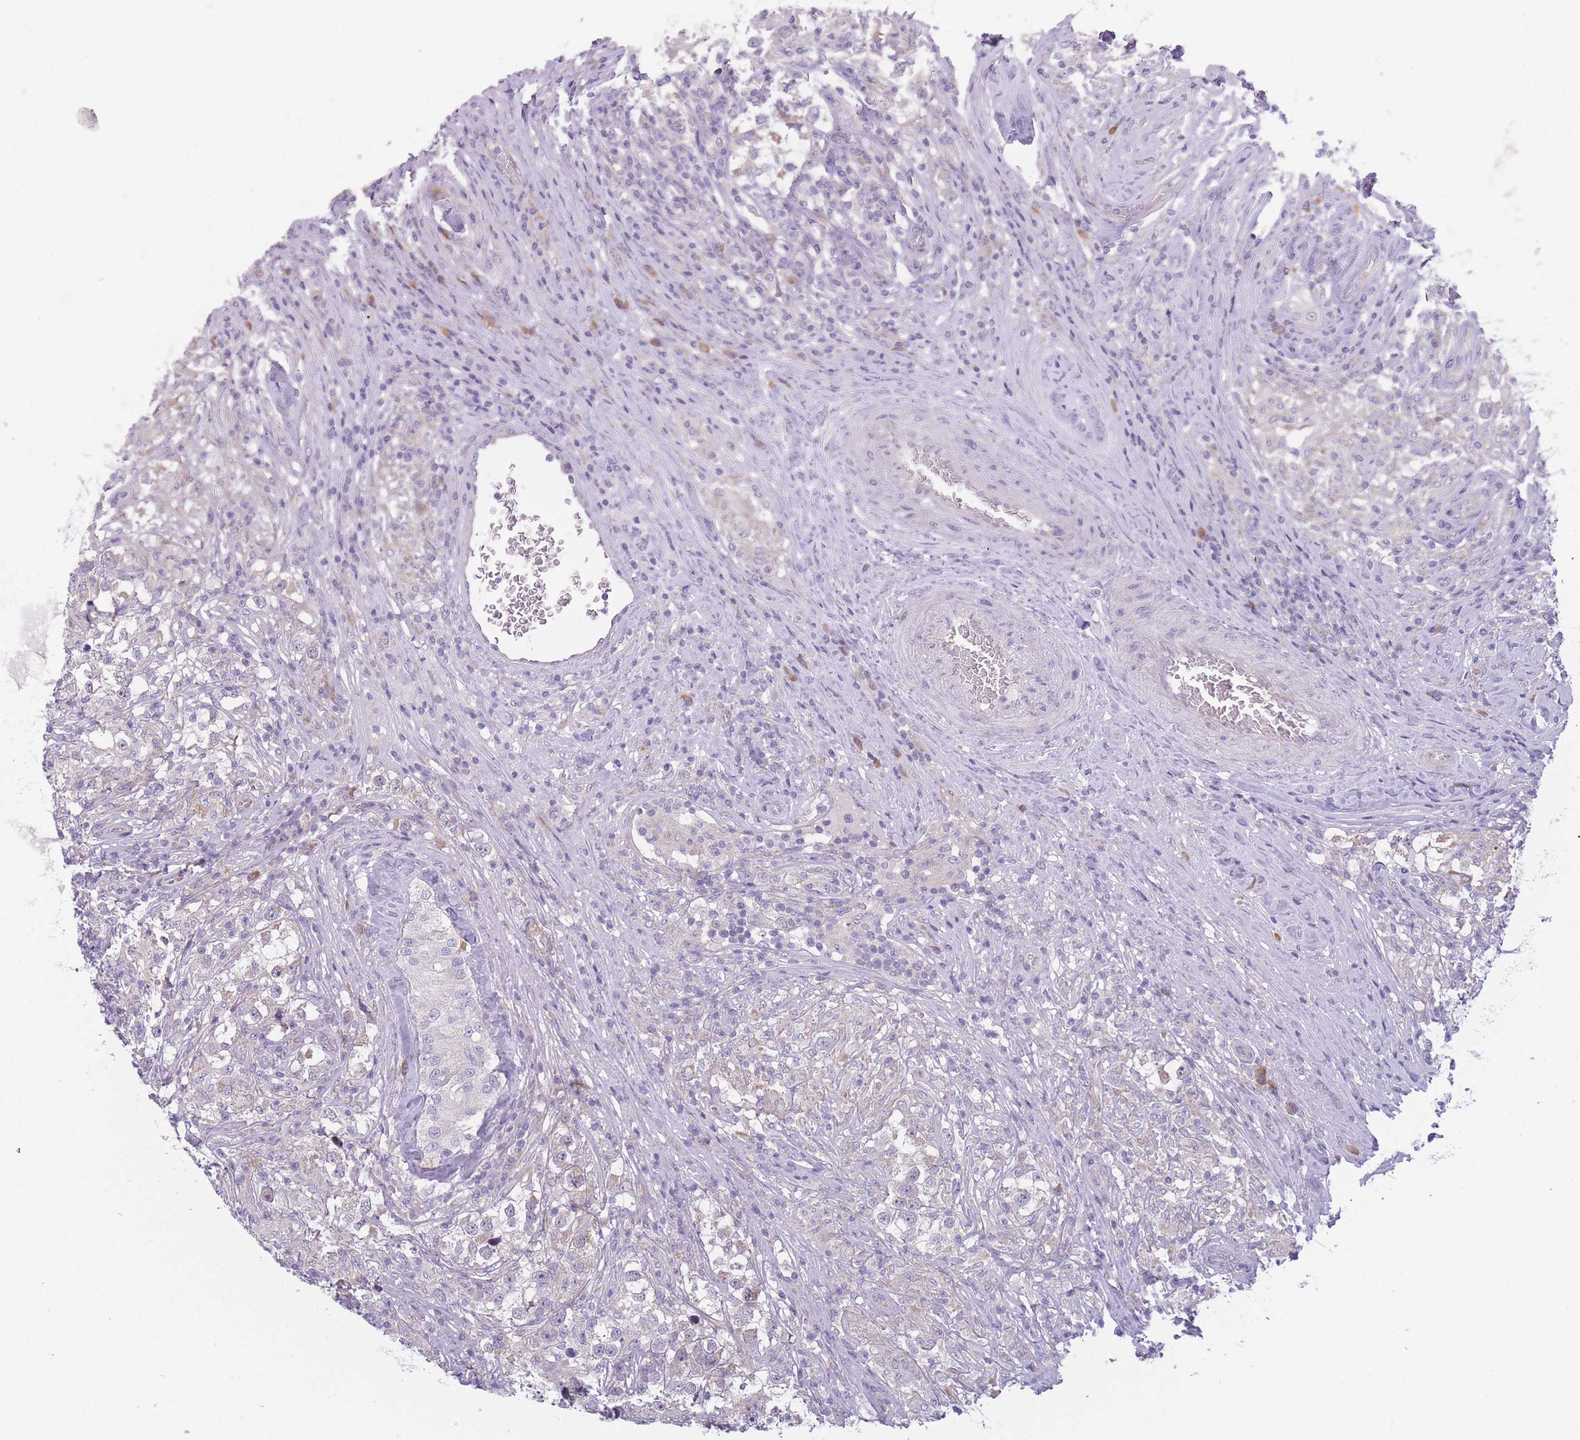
{"staining": {"intensity": "negative", "quantity": "none", "location": "none"}, "tissue": "testis cancer", "cell_type": "Tumor cells", "image_type": "cancer", "snomed": [{"axis": "morphology", "description": "Seminoma, NOS"}, {"axis": "topography", "description": "Testis"}], "caption": "Human testis seminoma stained for a protein using immunohistochemistry demonstrates no positivity in tumor cells.", "gene": "NDUFAF6", "patient": {"sex": "male", "age": 46}}